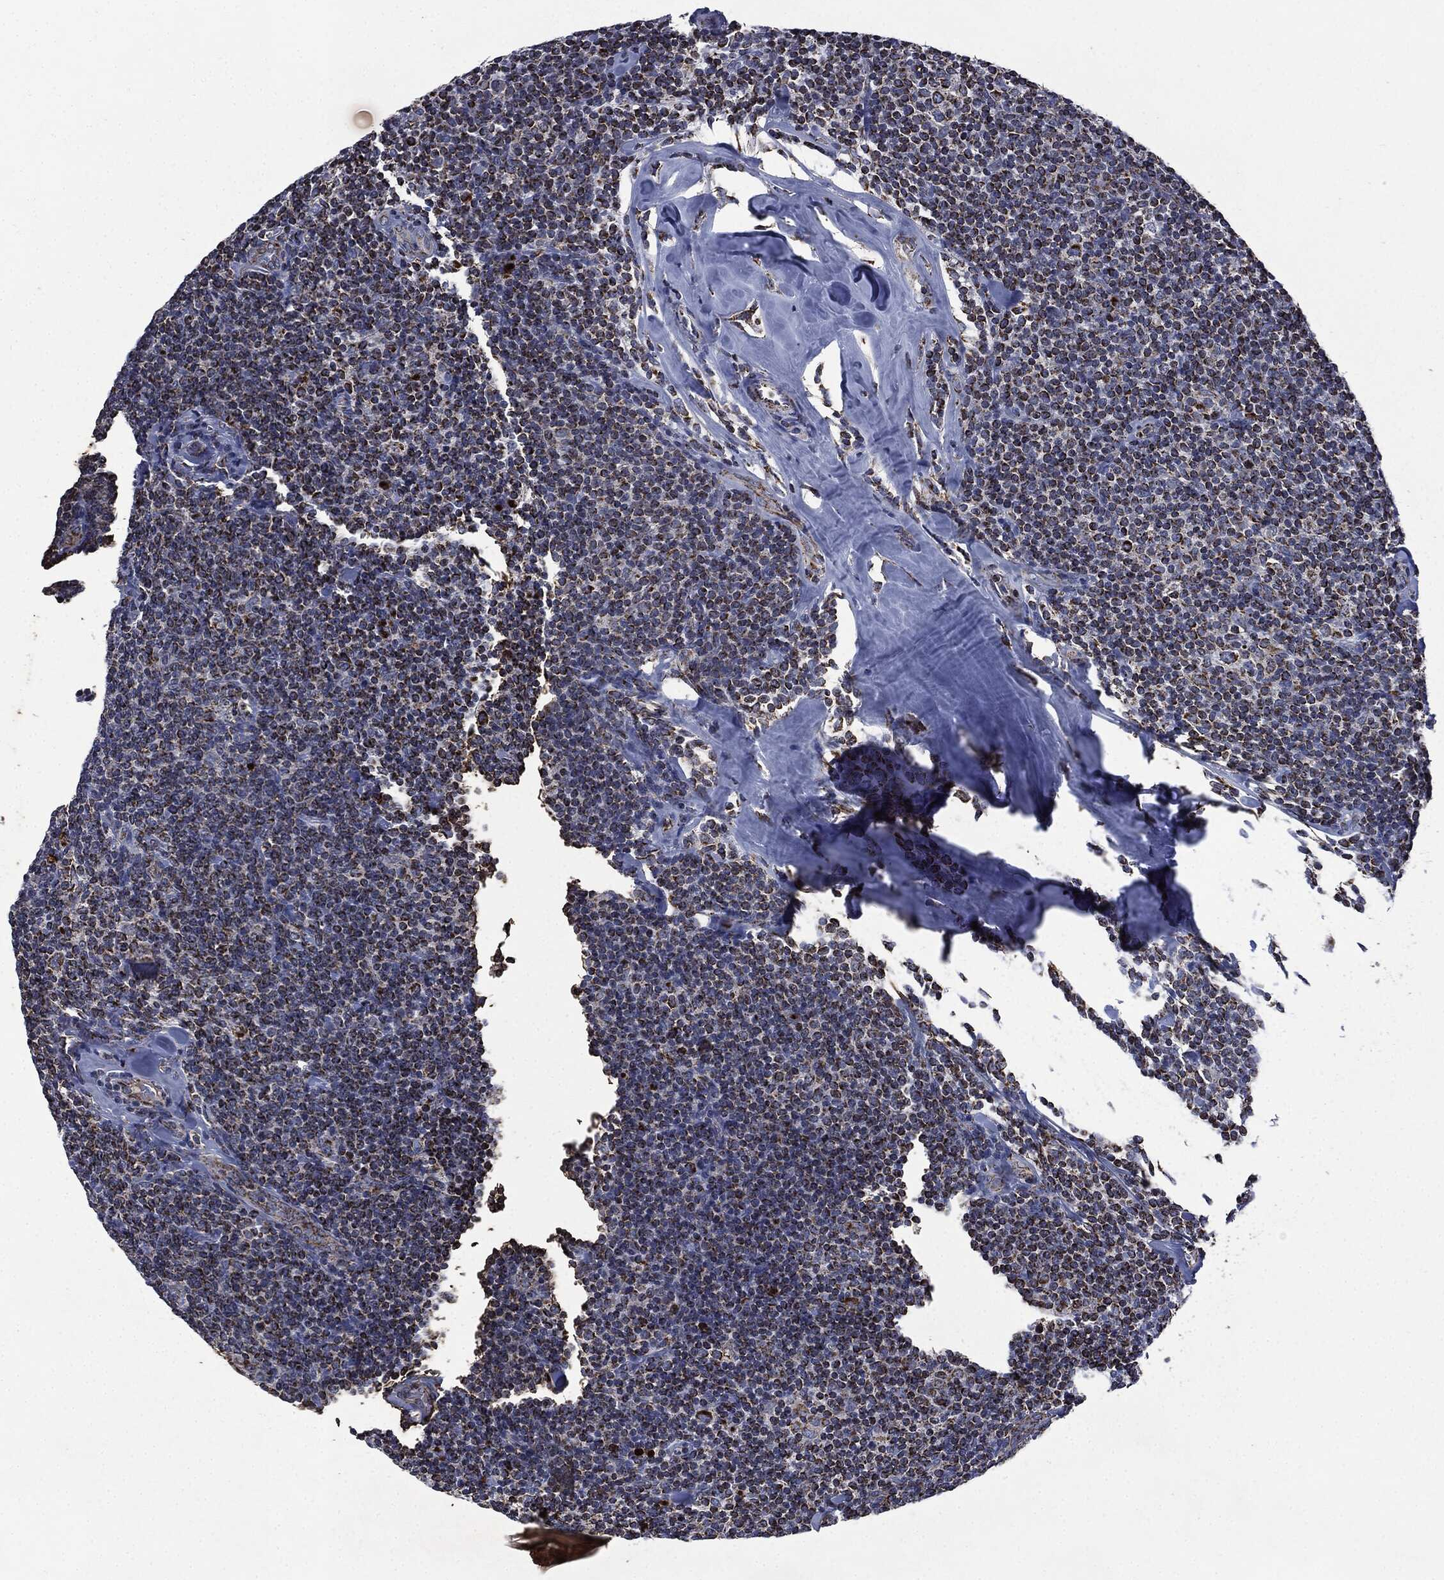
{"staining": {"intensity": "moderate", "quantity": "25%-75%", "location": "cytoplasmic/membranous"}, "tissue": "lymphoma", "cell_type": "Tumor cells", "image_type": "cancer", "snomed": [{"axis": "morphology", "description": "Malignant lymphoma, non-Hodgkin's type, Low grade"}, {"axis": "topography", "description": "Lymph node"}], "caption": "Immunohistochemistry (IHC) photomicrograph of neoplastic tissue: lymphoma stained using immunohistochemistry (IHC) displays medium levels of moderate protein expression localized specifically in the cytoplasmic/membranous of tumor cells, appearing as a cytoplasmic/membranous brown color.", "gene": "RYK", "patient": {"sex": "female", "age": 56}}